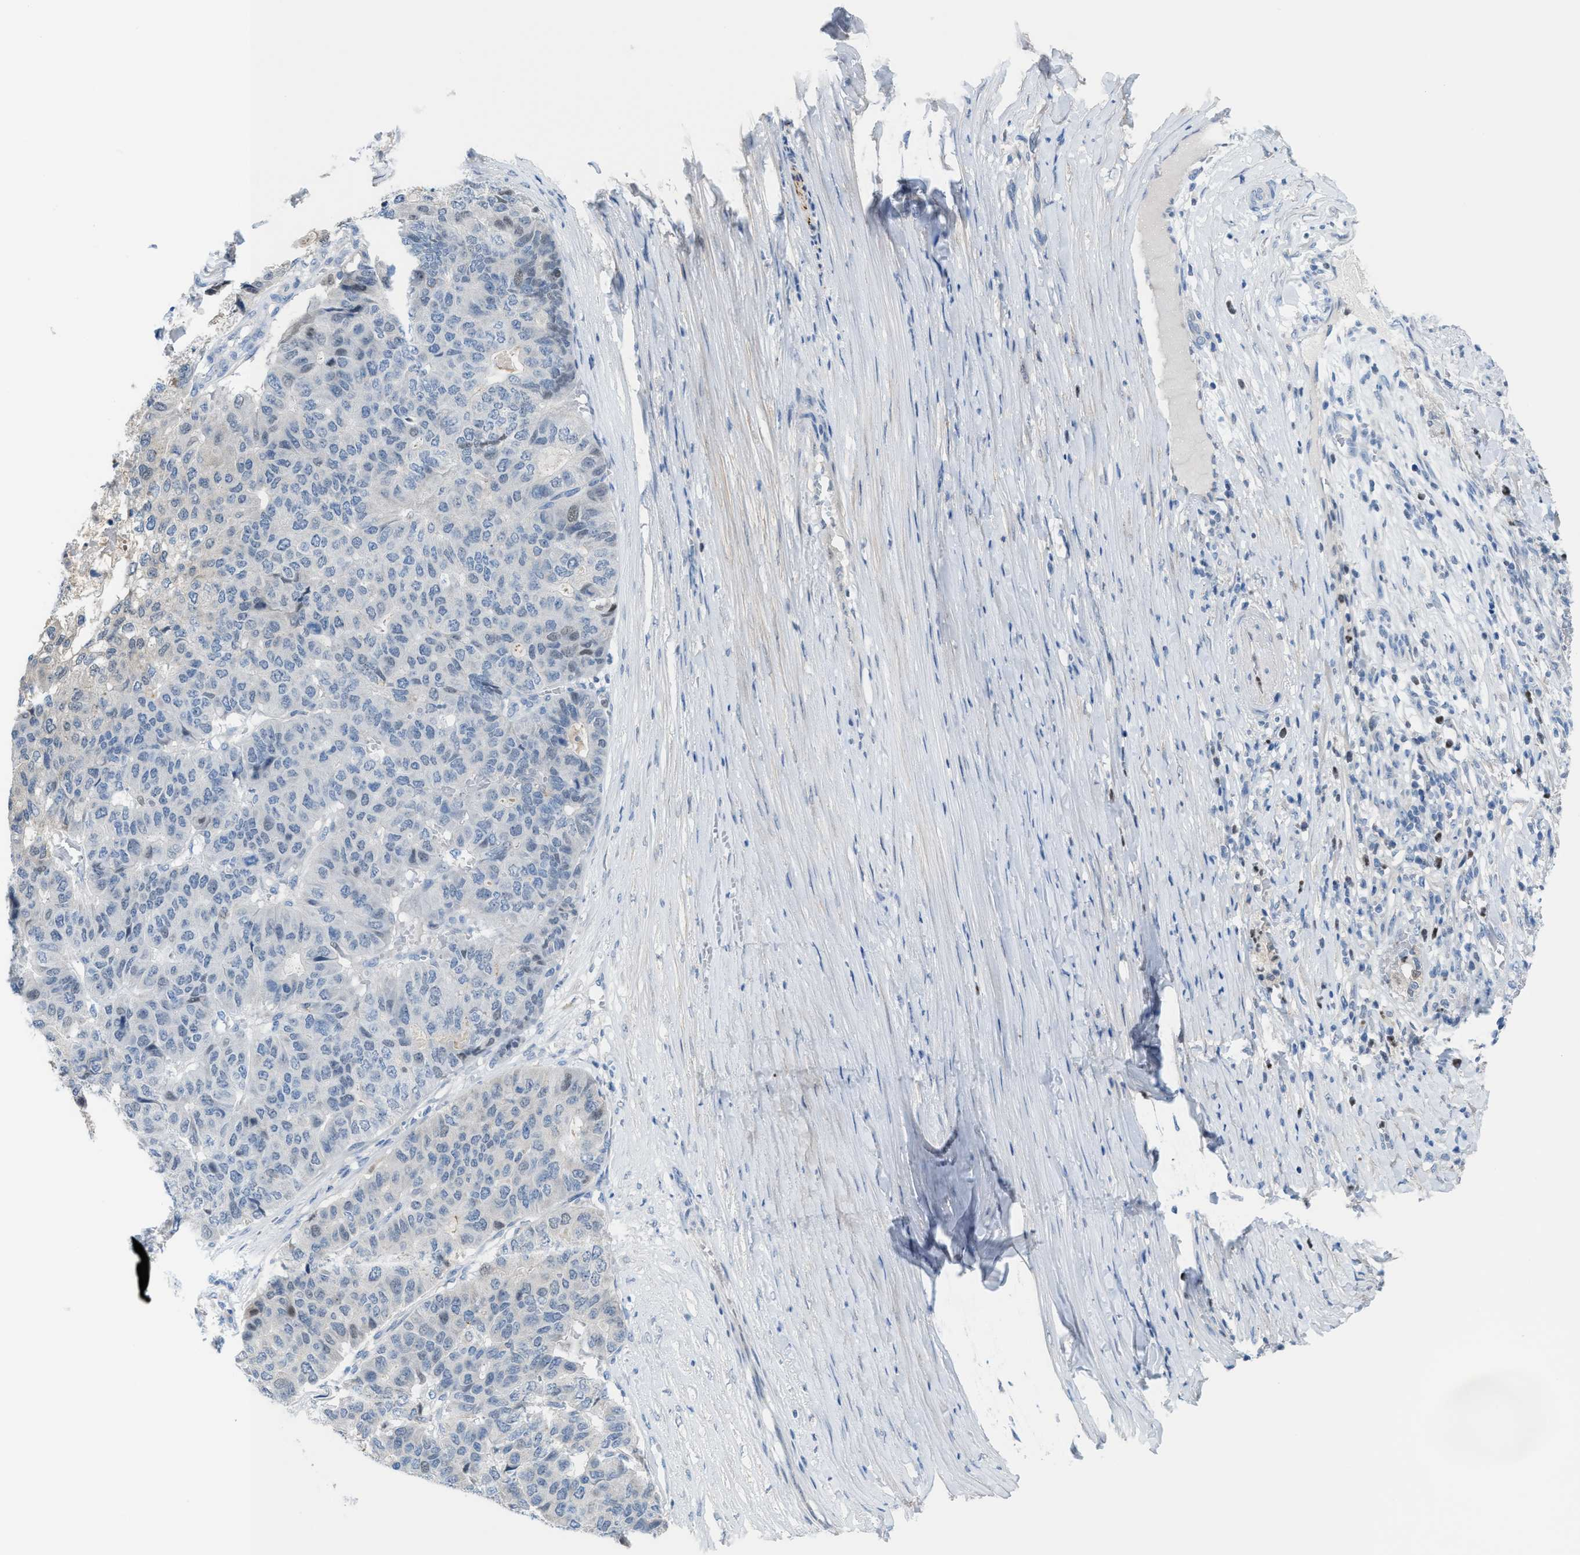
{"staining": {"intensity": "negative", "quantity": "none", "location": "none"}, "tissue": "pancreatic cancer", "cell_type": "Tumor cells", "image_type": "cancer", "snomed": [{"axis": "morphology", "description": "Adenocarcinoma, NOS"}, {"axis": "topography", "description": "Pancreas"}], "caption": "Micrograph shows no protein positivity in tumor cells of pancreatic adenocarcinoma tissue. (DAB (3,3'-diaminobenzidine) immunohistochemistry (IHC), high magnification).", "gene": "PPM1D", "patient": {"sex": "male", "age": 50}}